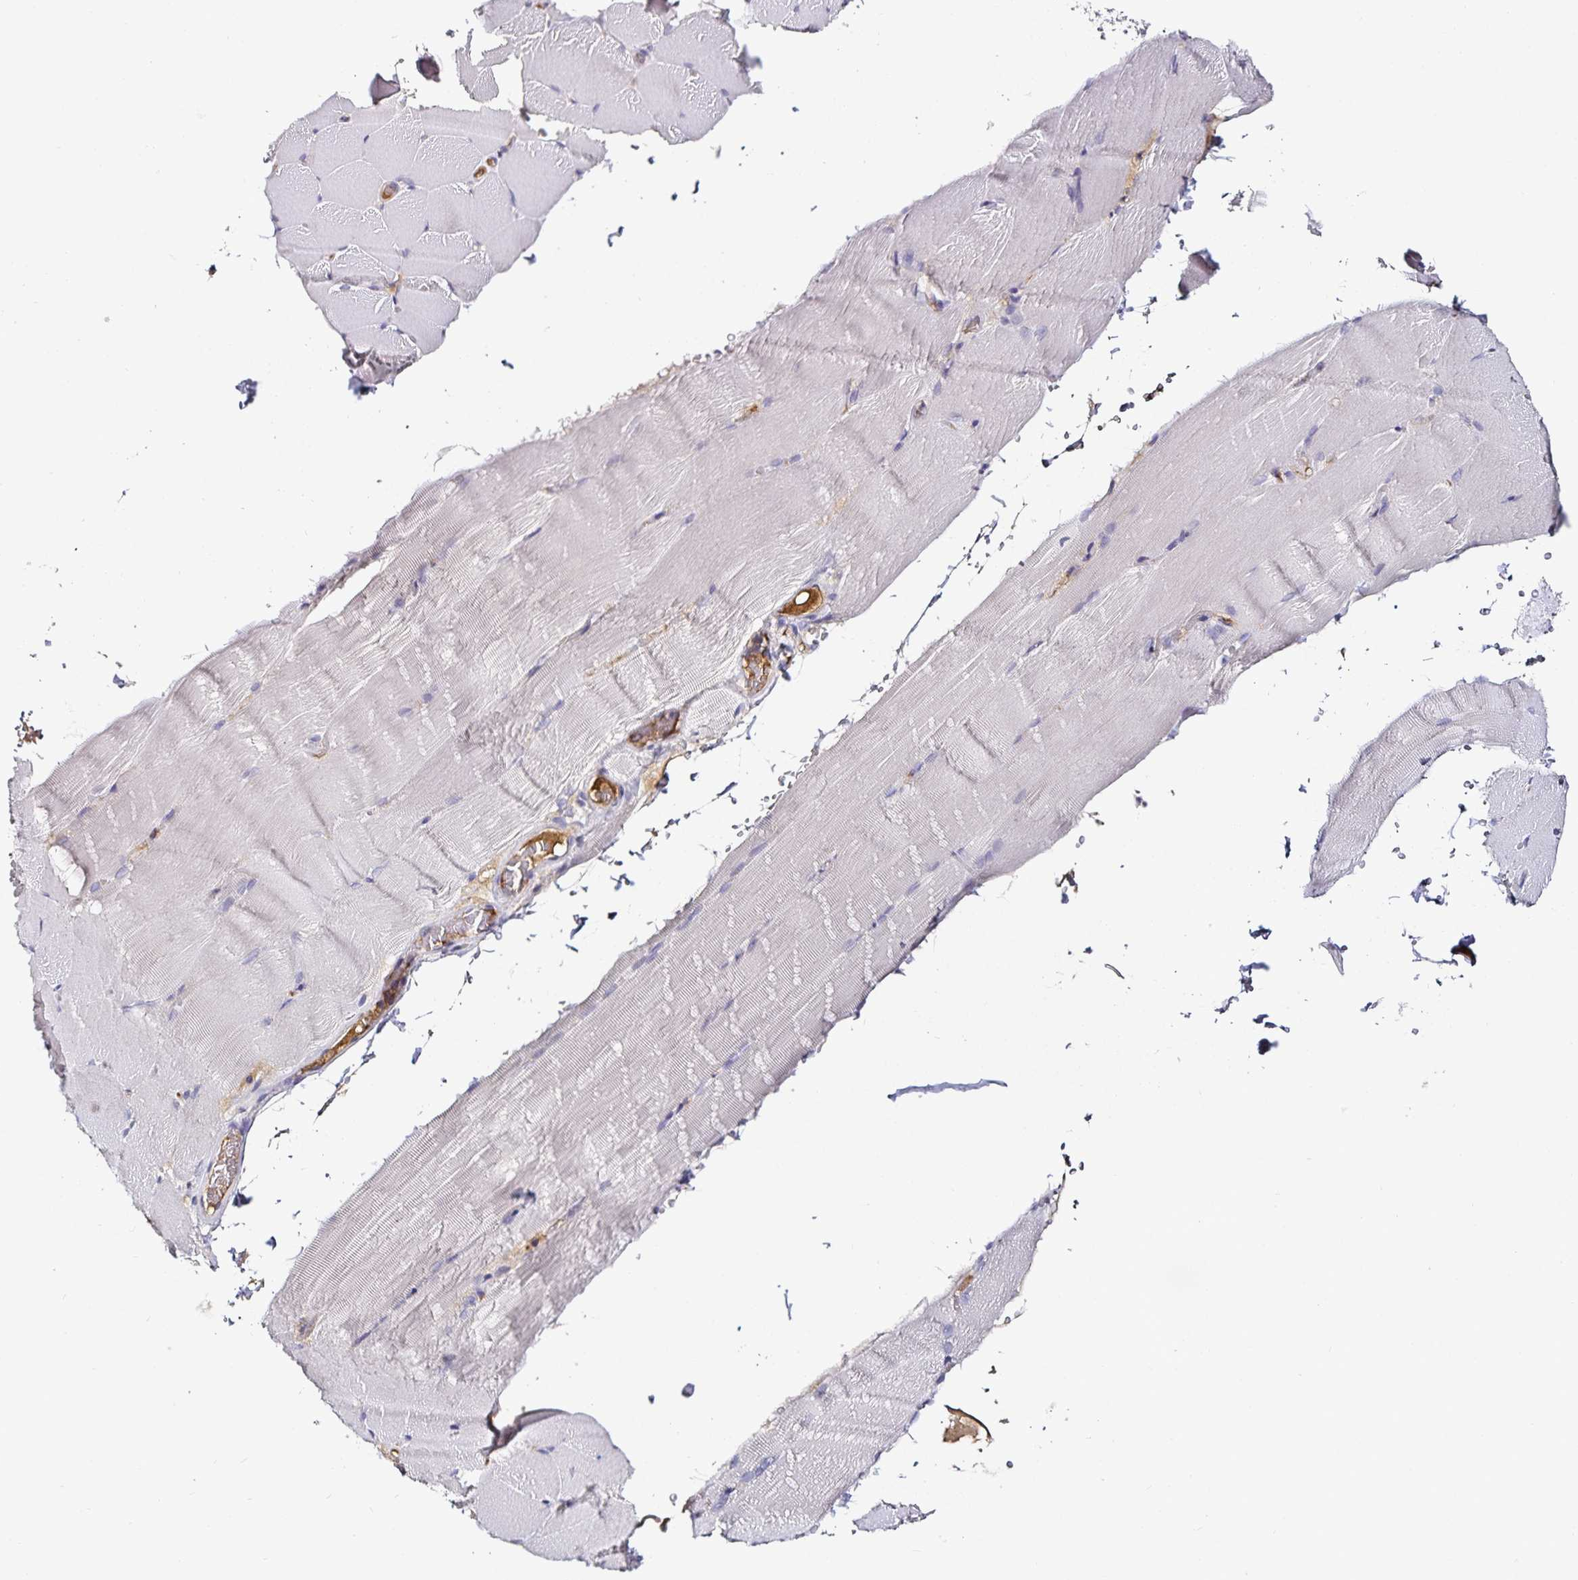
{"staining": {"intensity": "negative", "quantity": "none", "location": "none"}, "tissue": "skeletal muscle", "cell_type": "Myocytes", "image_type": "normal", "snomed": [{"axis": "morphology", "description": "Normal tissue, NOS"}, {"axis": "topography", "description": "Skeletal muscle"}], "caption": "Skeletal muscle stained for a protein using immunohistochemistry (IHC) shows no expression myocytes.", "gene": "TTR", "patient": {"sex": "female", "age": 37}}